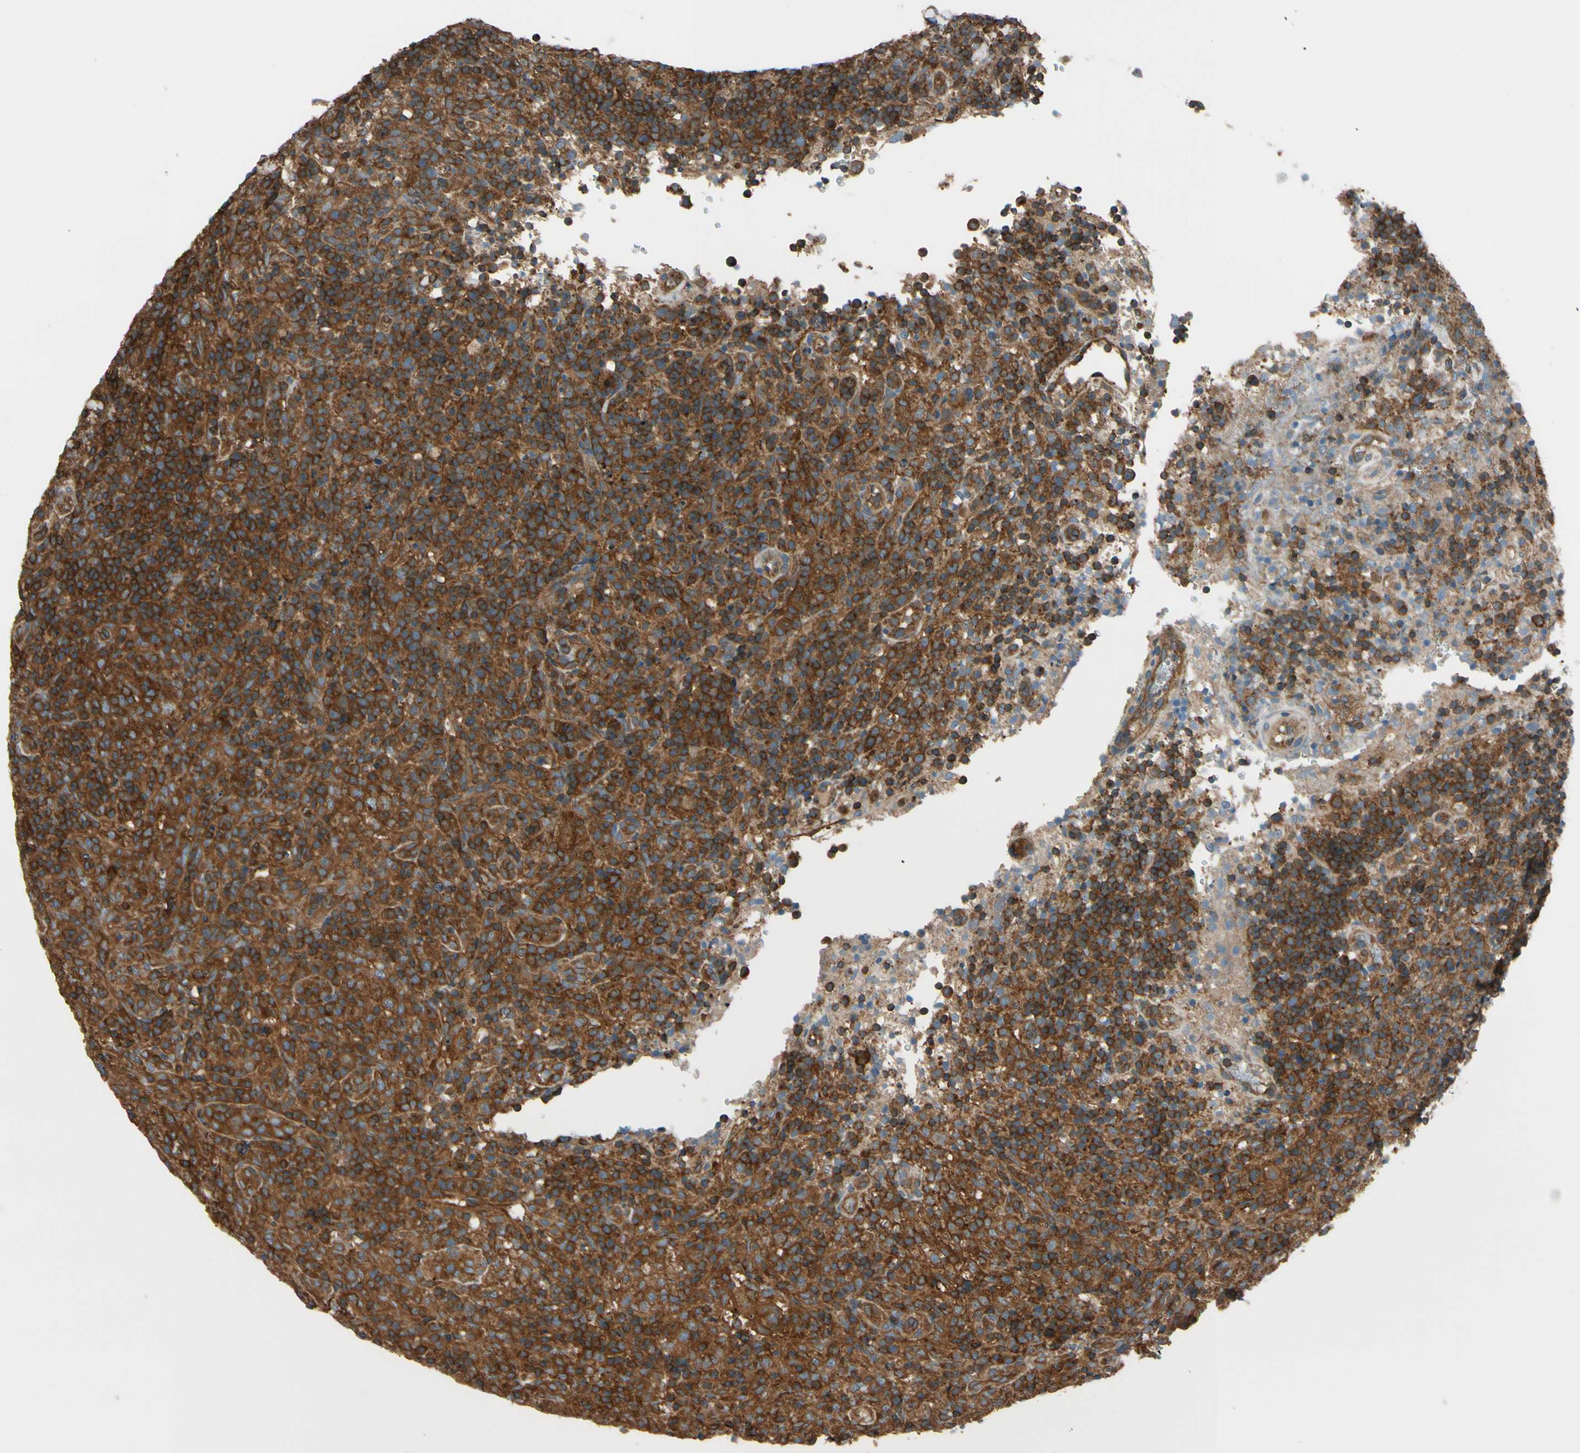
{"staining": {"intensity": "strong", "quantity": ">75%", "location": "cytoplasmic/membranous"}, "tissue": "lymphoma", "cell_type": "Tumor cells", "image_type": "cancer", "snomed": [{"axis": "morphology", "description": "Malignant lymphoma, non-Hodgkin's type, High grade"}, {"axis": "topography", "description": "Lymph node"}], "caption": "A photomicrograph showing strong cytoplasmic/membranous expression in about >75% of tumor cells in high-grade malignant lymphoma, non-Hodgkin's type, as visualized by brown immunohistochemical staining.", "gene": "EPS15", "patient": {"sex": "female", "age": 76}}